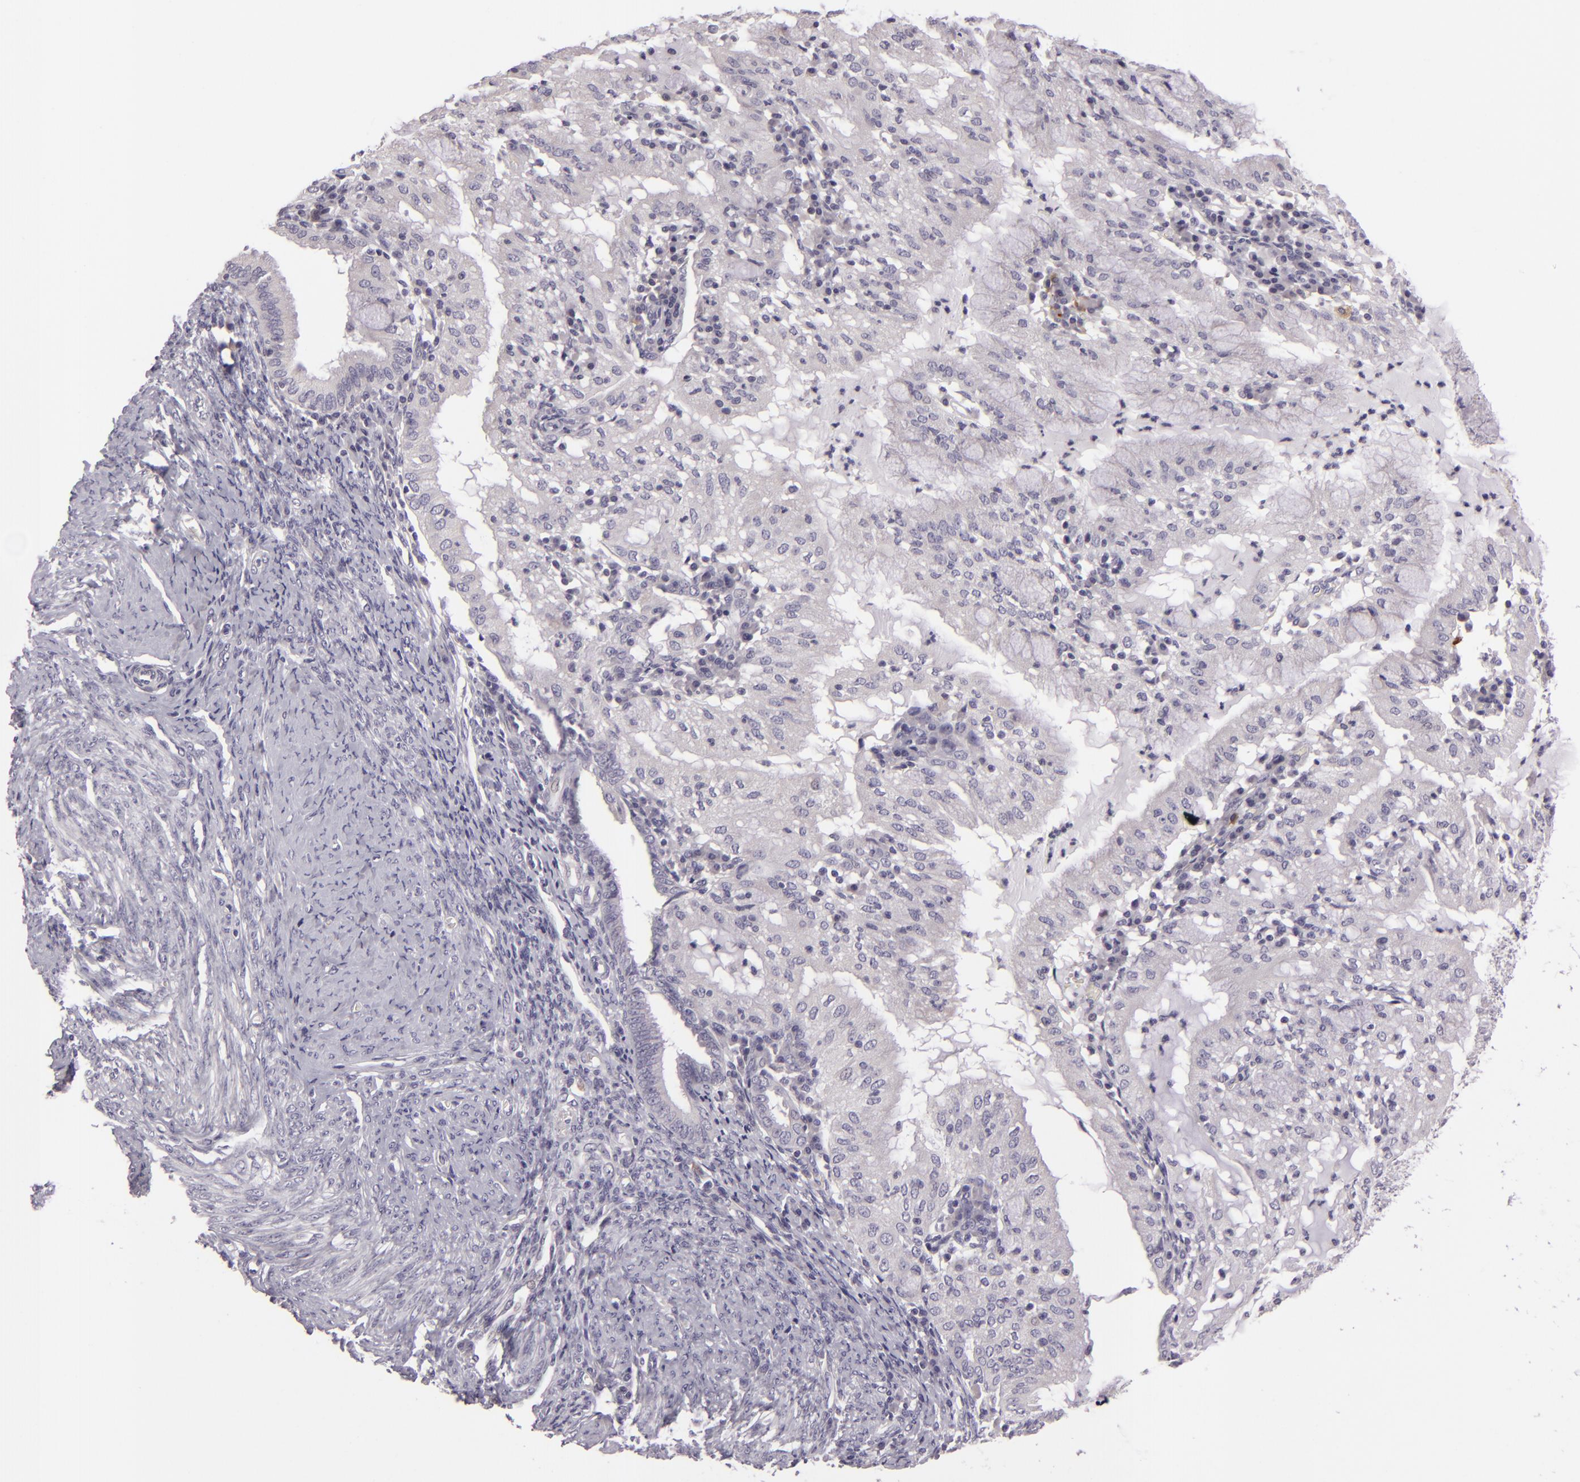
{"staining": {"intensity": "negative", "quantity": "none", "location": "none"}, "tissue": "endometrial cancer", "cell_type": "Tumor cells", "image_type": "cancer", "snomed": [{"axis": "morphology", "description": "Adenocarcinoma, NOS"}, {"axis": "topography", "description": "Endometrium"}], "caption": "IHC of human endometrial adenocarcinoma demonstrates no positivity in tumor cells.", "gene": "EGFL6", "patient": {"sex": "female", "age": 63}}